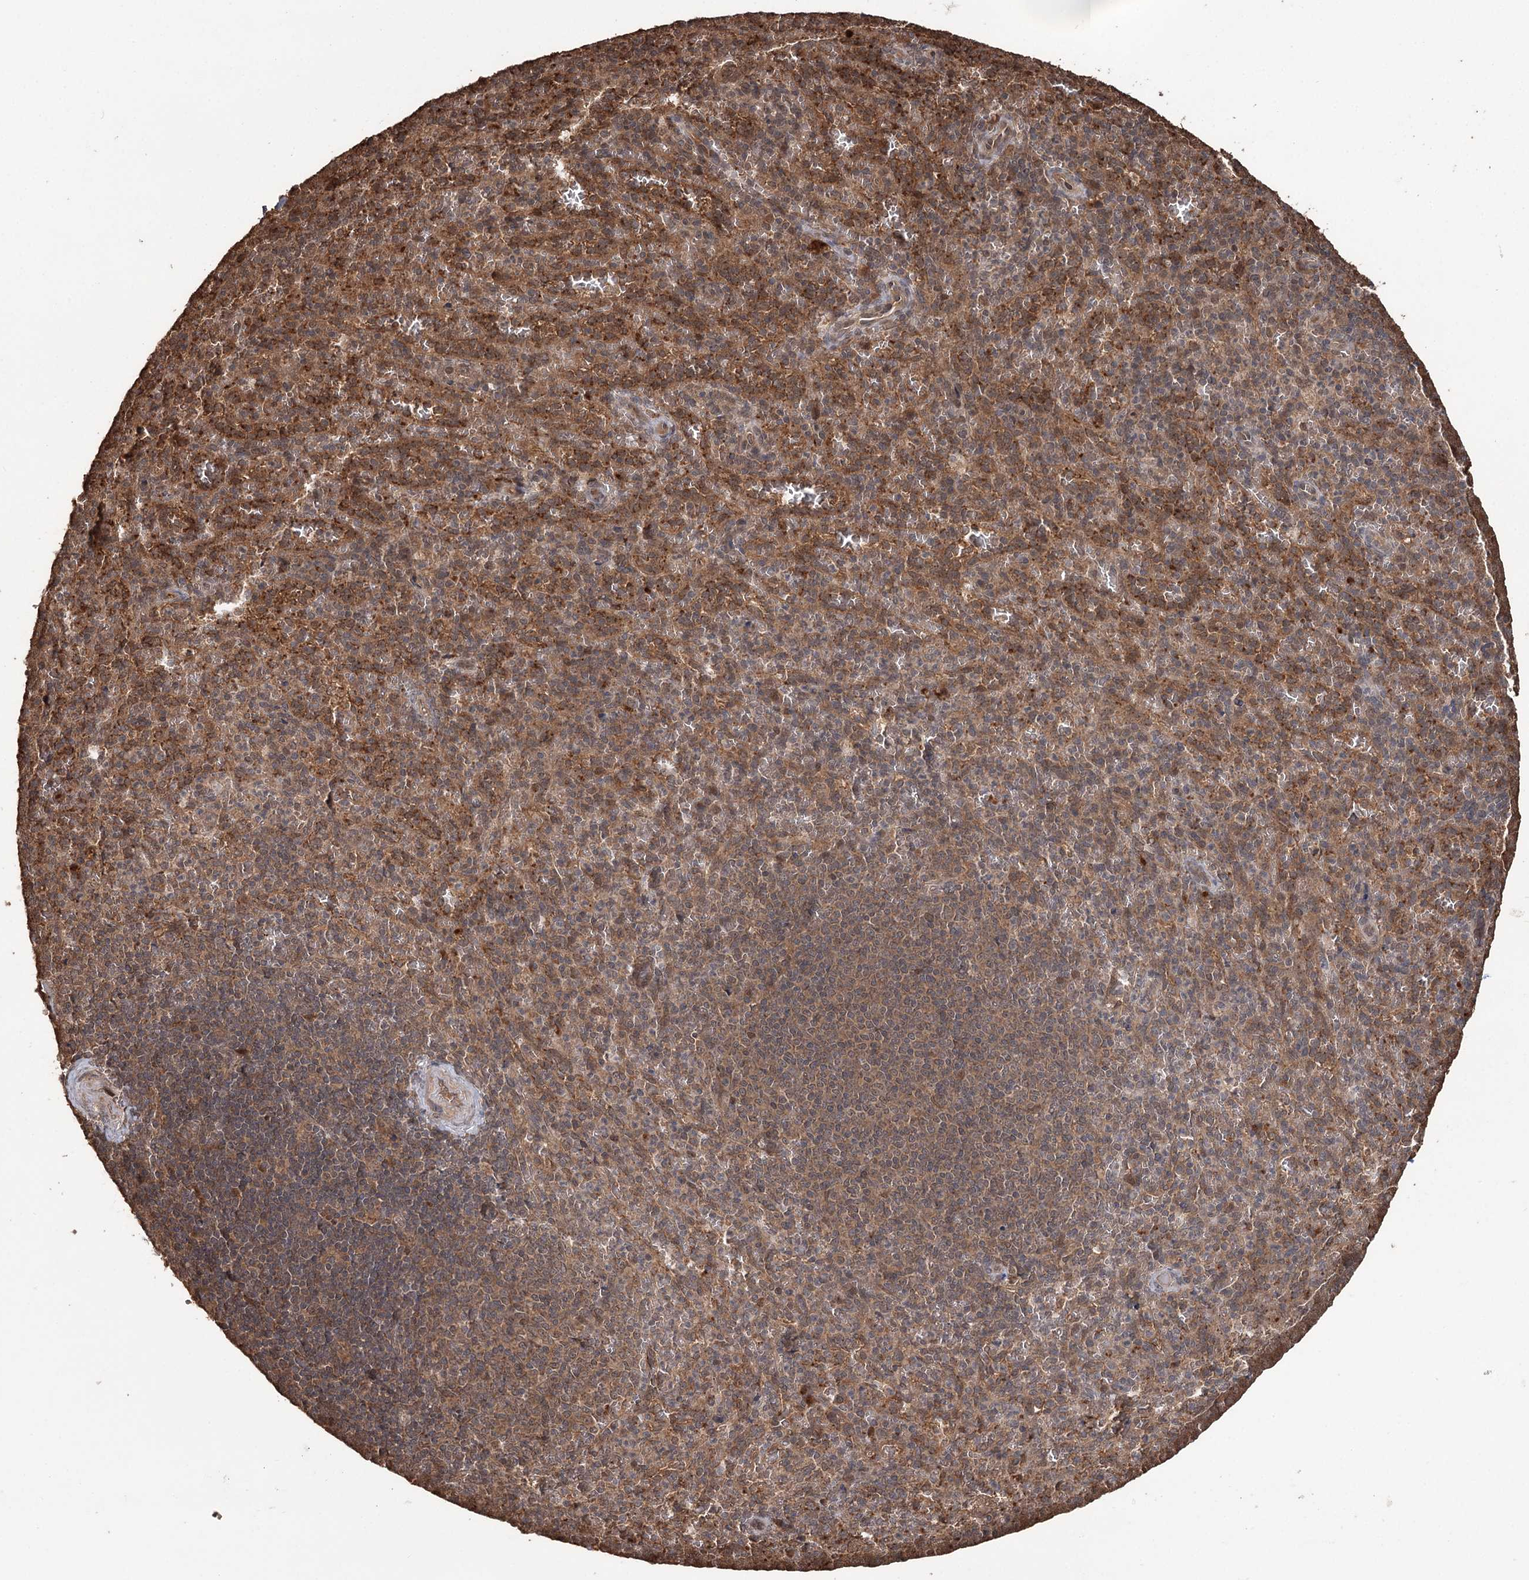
{"staining": {"intensity": "moderate", "quantity": "25%-75%", "location": "cytoplasmic/membranous"}, "tissue": "spleen", "cell_type": "Cells in red pulp", "image_type": "normal", "snomed": [{"axis": "morphology", "description": "Normal tissue, NOS"}, {"axis": "topography", "description": "Spleen"}], "caption": "This is an image of immunohistochemistry (IHC) staining of unremarkable spleen, which shows moderate staining in the cytoplasmic/membranous of cells in red pulp.", "gene": "N6AMT1", "patient": {"sex": "female", "age": 21}}